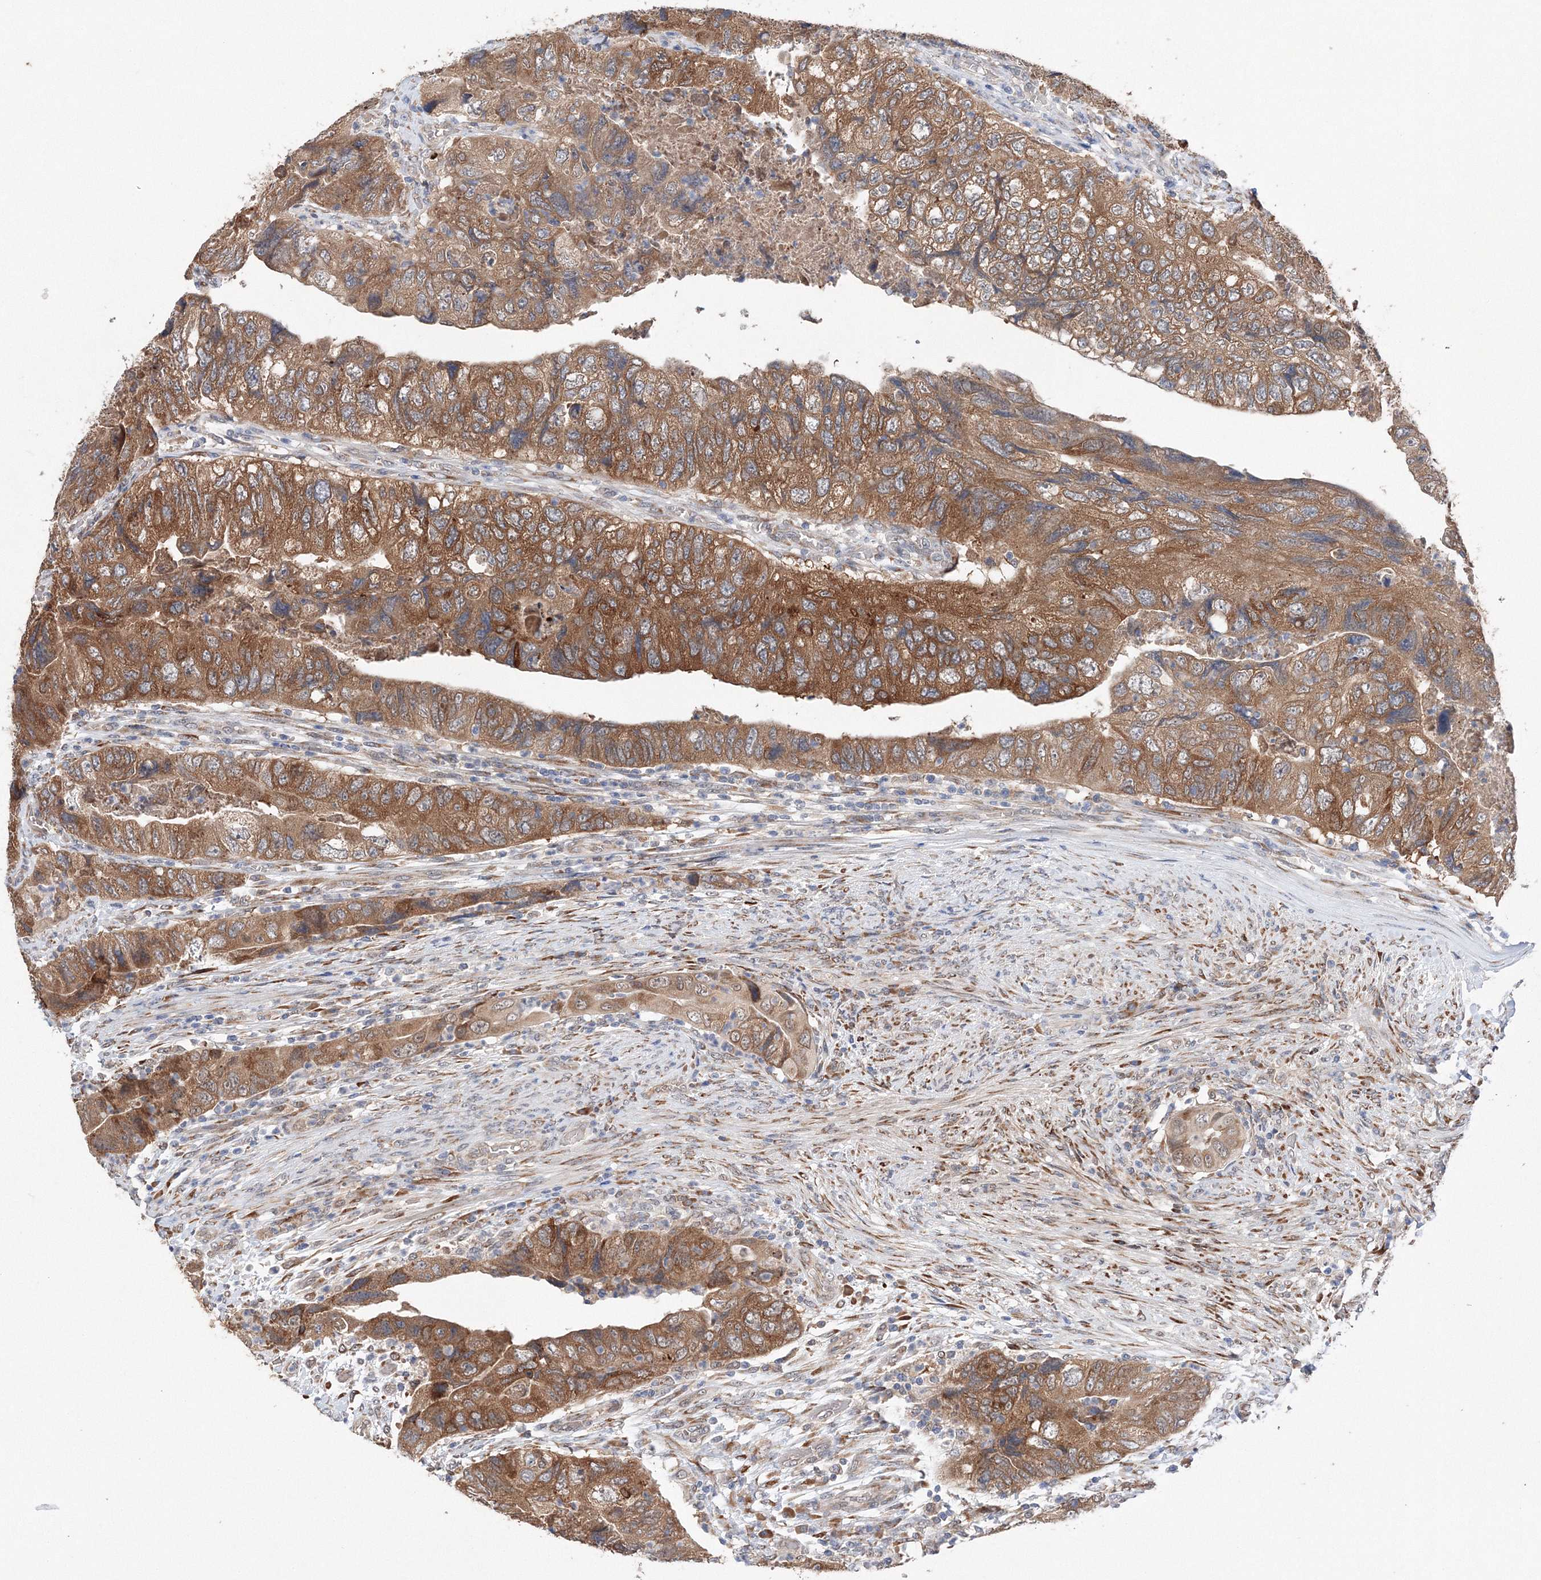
{"staining": {"intensity": "moderate", "quantity": ">75%", "location": "cytoplasmic/membranous"}, "tissue": "colorectal cancer", "cell_type": "Tumor cells", "image_type": "cancer", "snomed": [{"axis": "morphology", "description": "Adenocarcinoma, NOS"}, {"axis": "topography", "description": "Rectum"}], "caption": "Immunohistochemical staining of colorectal cancer displays medium levels of moderate cytoplasmic/membranous protein expression in about >75% of tumor cells.", "gene": "DIS3L2", "patient": {"sex": "male", "age": 63}}